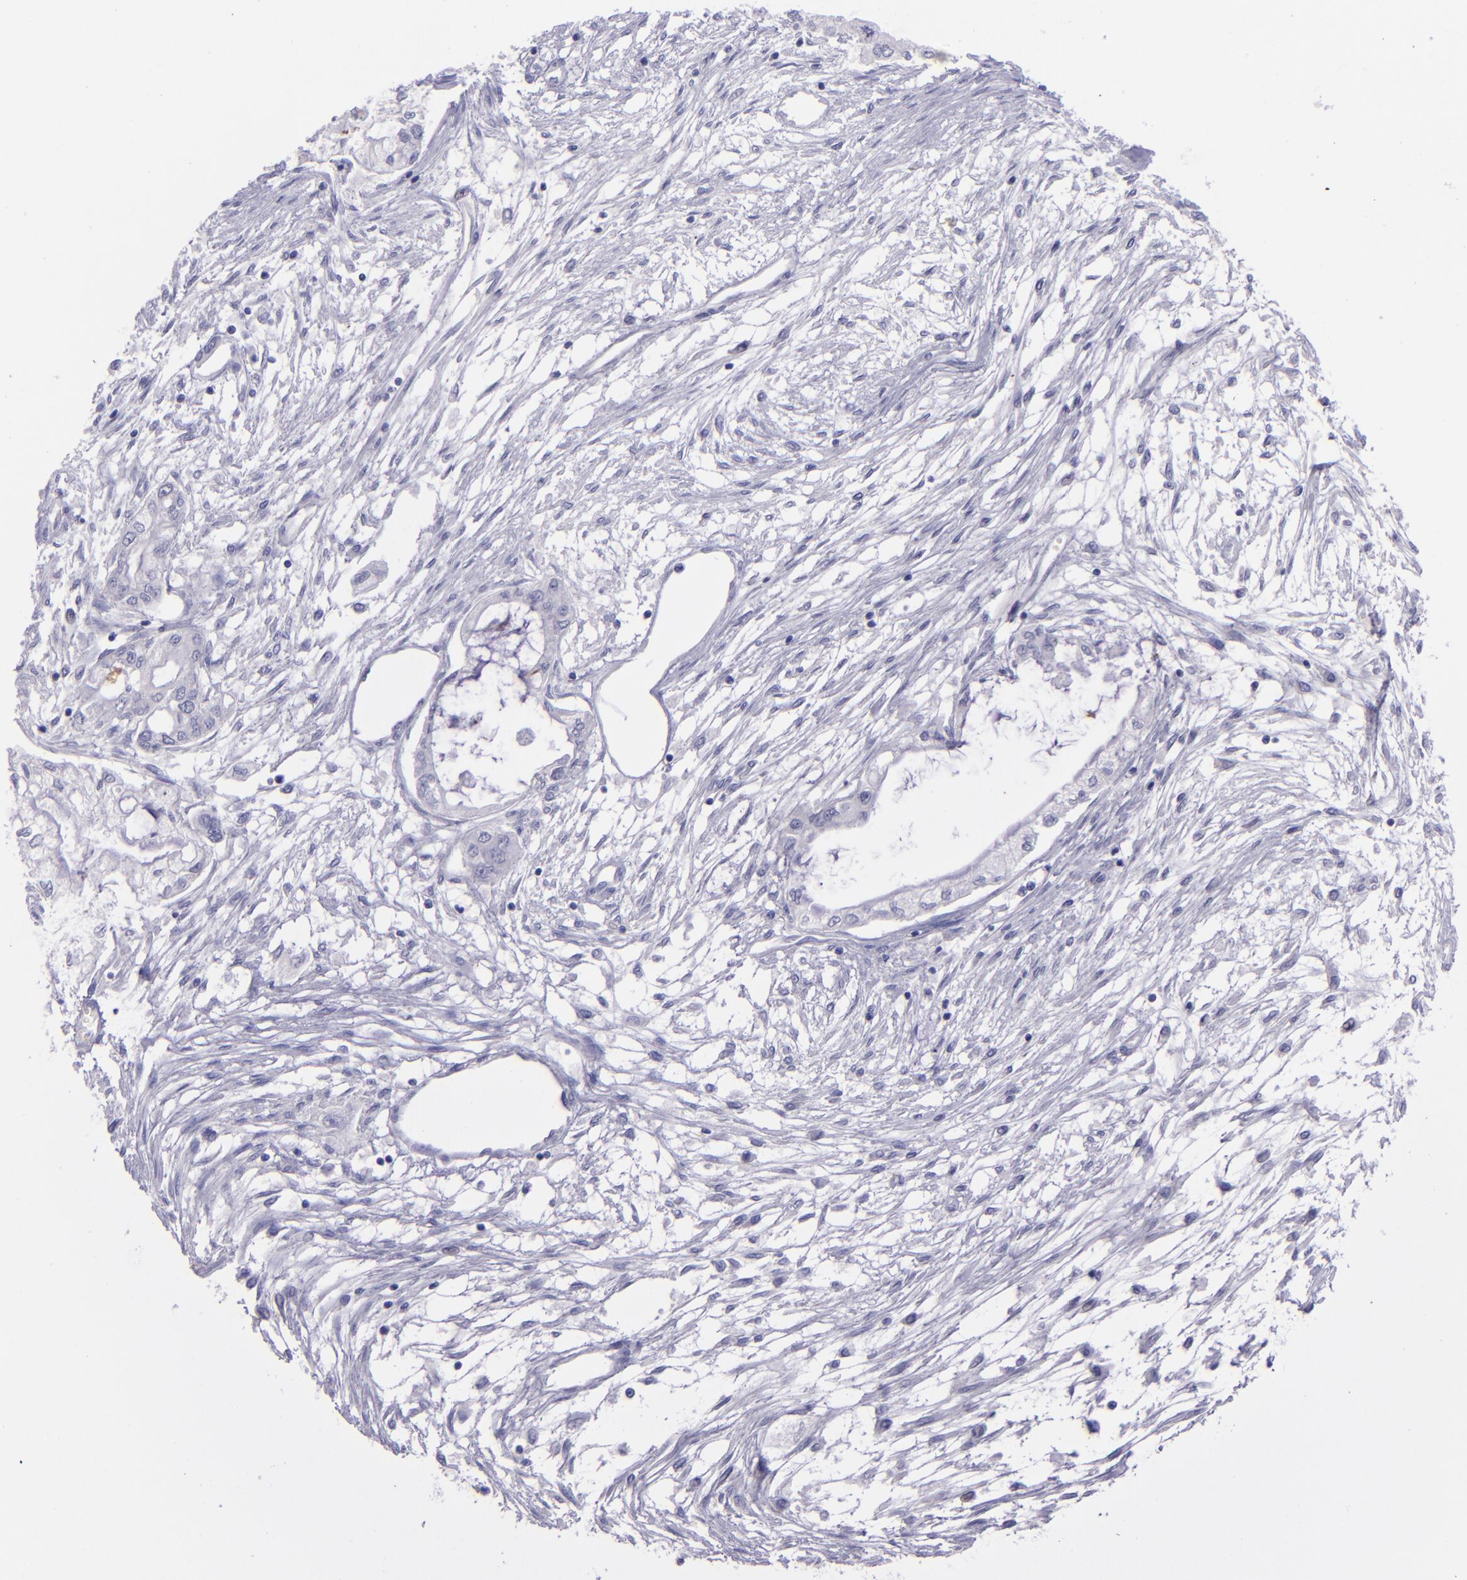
{"staining": {"intensity": "negative", "quantity": "none", "location": "none"}, "tissue": "pancreatic cancer", "cell_type": "Tumor cells", "image_type": "cancer", "snomed": [{"axis": "morphology", "description": "Adenocarcinoma, NOS"}, {"axis": "topography", "description": "Pancreas"}], "caption": "Image shows no significant protein positivity in tumor cells of adenocarcinoma (pancreatic). (Immunohistochemistry, brightfield microscopy, high magnification).", "gene": "TNNT3", "patient": {"sex": "male", "age": 79}}